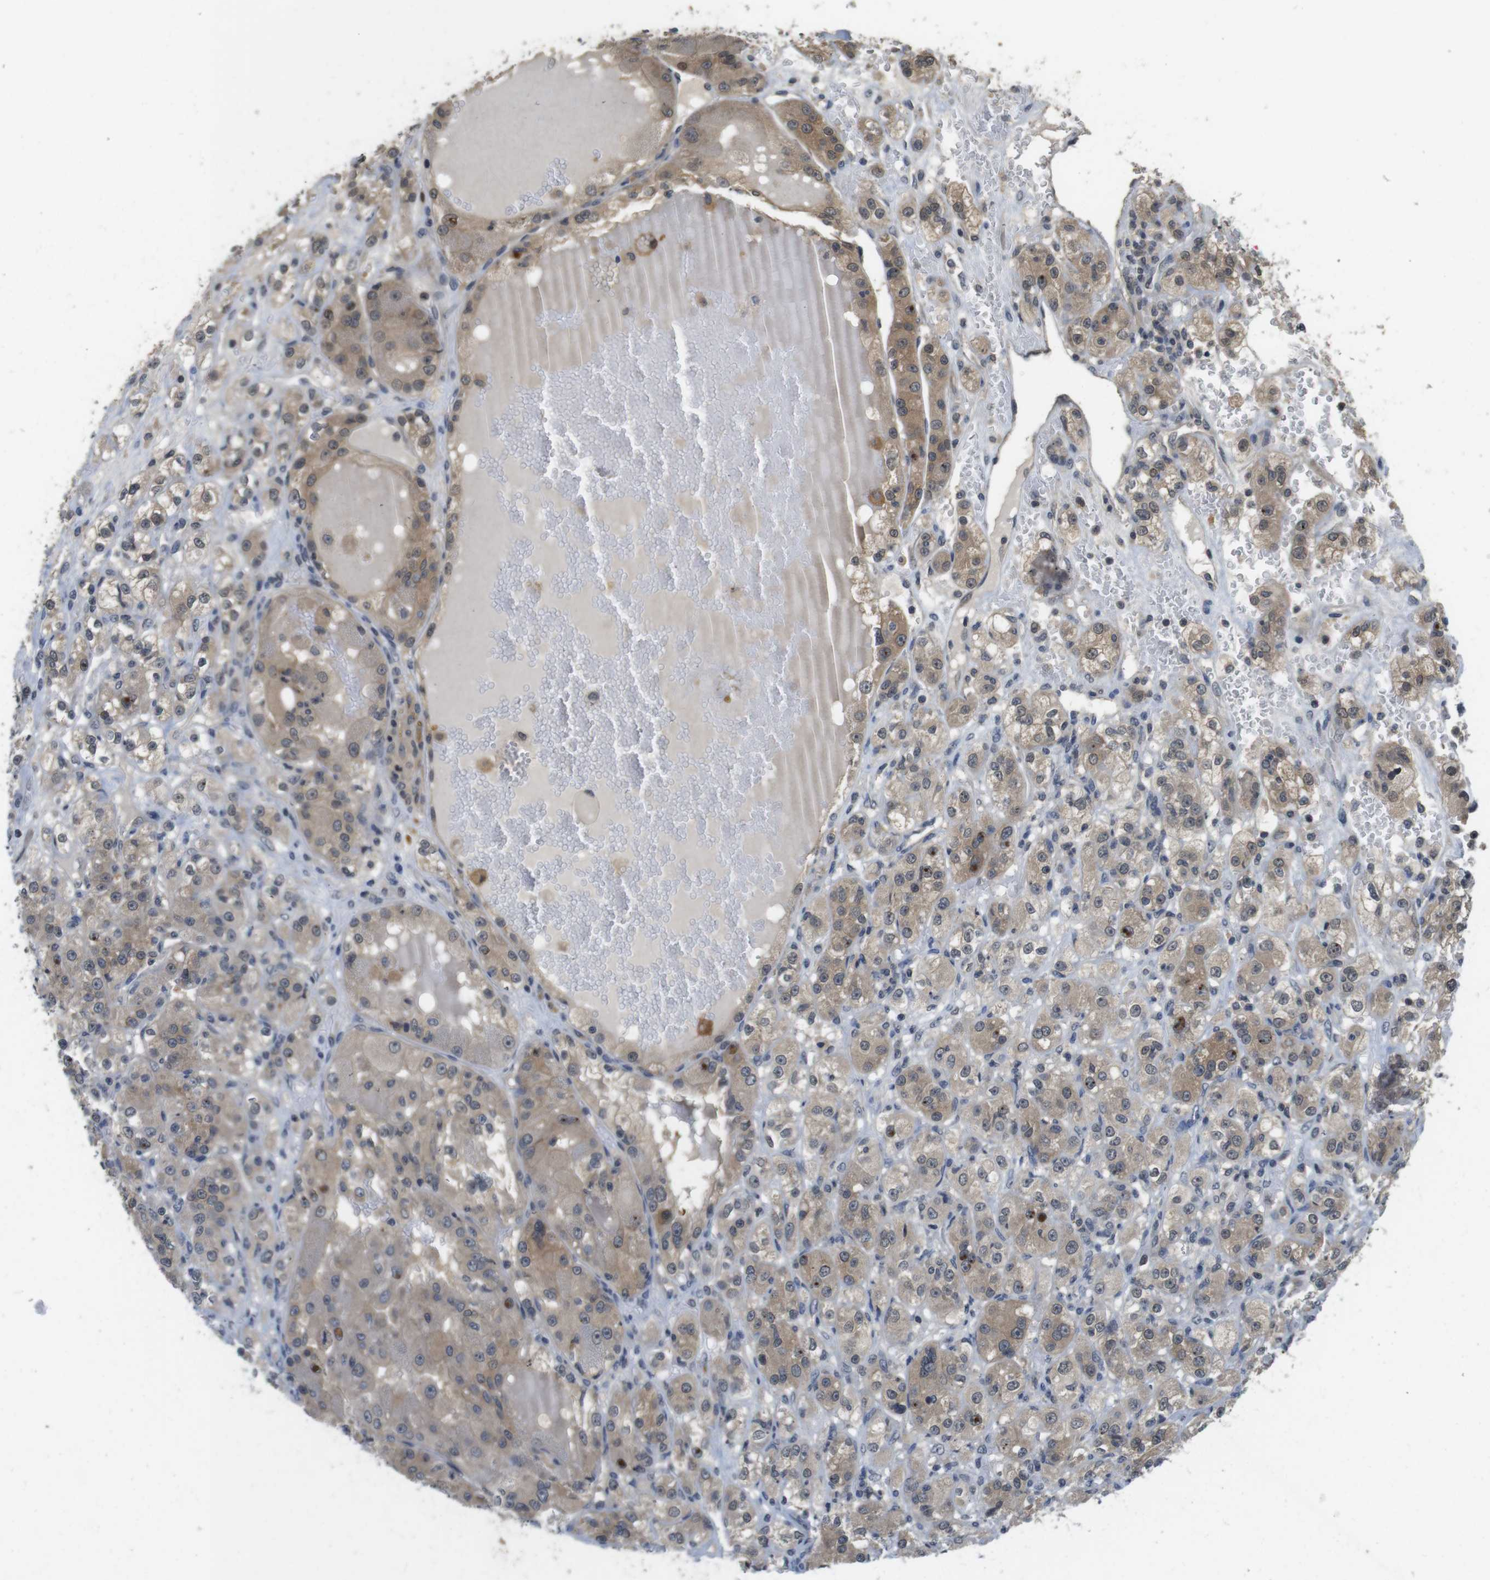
{"staining": {"intensity": "moderate", "quantity": "25%-75%", "location": "cytoplasmic/membranous,nuclear"}, "tissue": "renal cancer", "cell_type": "Tumor cells", "image_type": "cancer", "snomed": [{"axis": "morphology", "description": "Normal tissue, NOS"}, {"axis": "morphology", "description": "Adenocarcinoma, NOS"}, {"axis": "topography", "description": "Kidney"}], "caption": "Moderate cytoplasmic/membranous and nuclear staining is present in about 25%-75% of tumor cells in renal adenocarcinoma.", "gene": "FADD", "patient": {"sex": "male", "age": 61}}